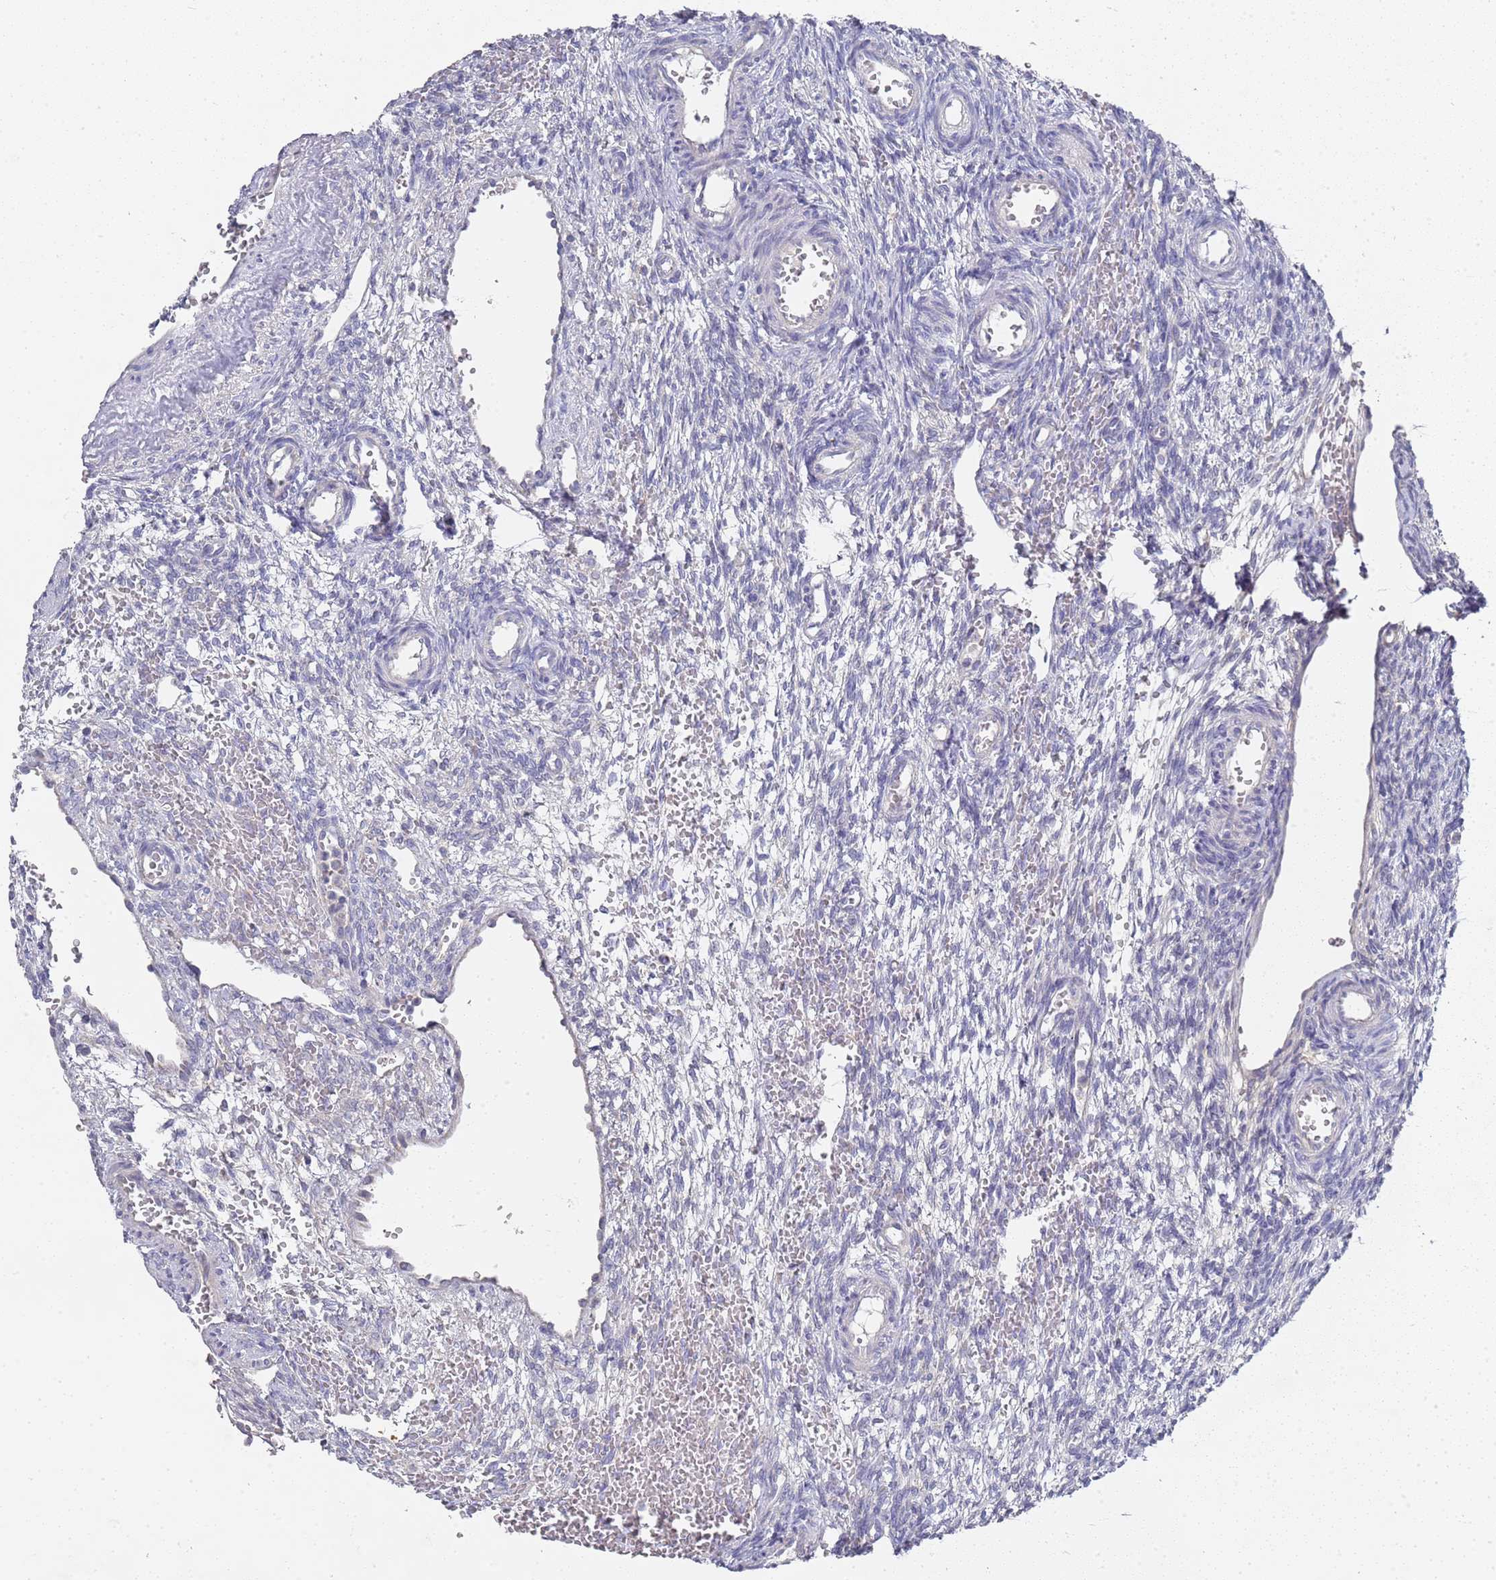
{"staining": {"intensity": "negative", "quantity": "none", "location": "none"}, "tissue": "ovary", "cell_type": "Ovarian stroma cells", "image_type": "normal", "snomed": [{"axis": "morphology", "description": "Normal tissue, NOS"}, {"axis": "topography", "description": "Ovary"}], "caption": "IHC image of unremarkable ovary stained for a protein (brown), which demonstrates no positivity in ovarian stroma cells. The staining is performed using DAB brown chromogen with nuclei counter-stained in using hematoxylin.", "gene": "NPEPPS", "patient": {"sex": "female", "age": 39}}